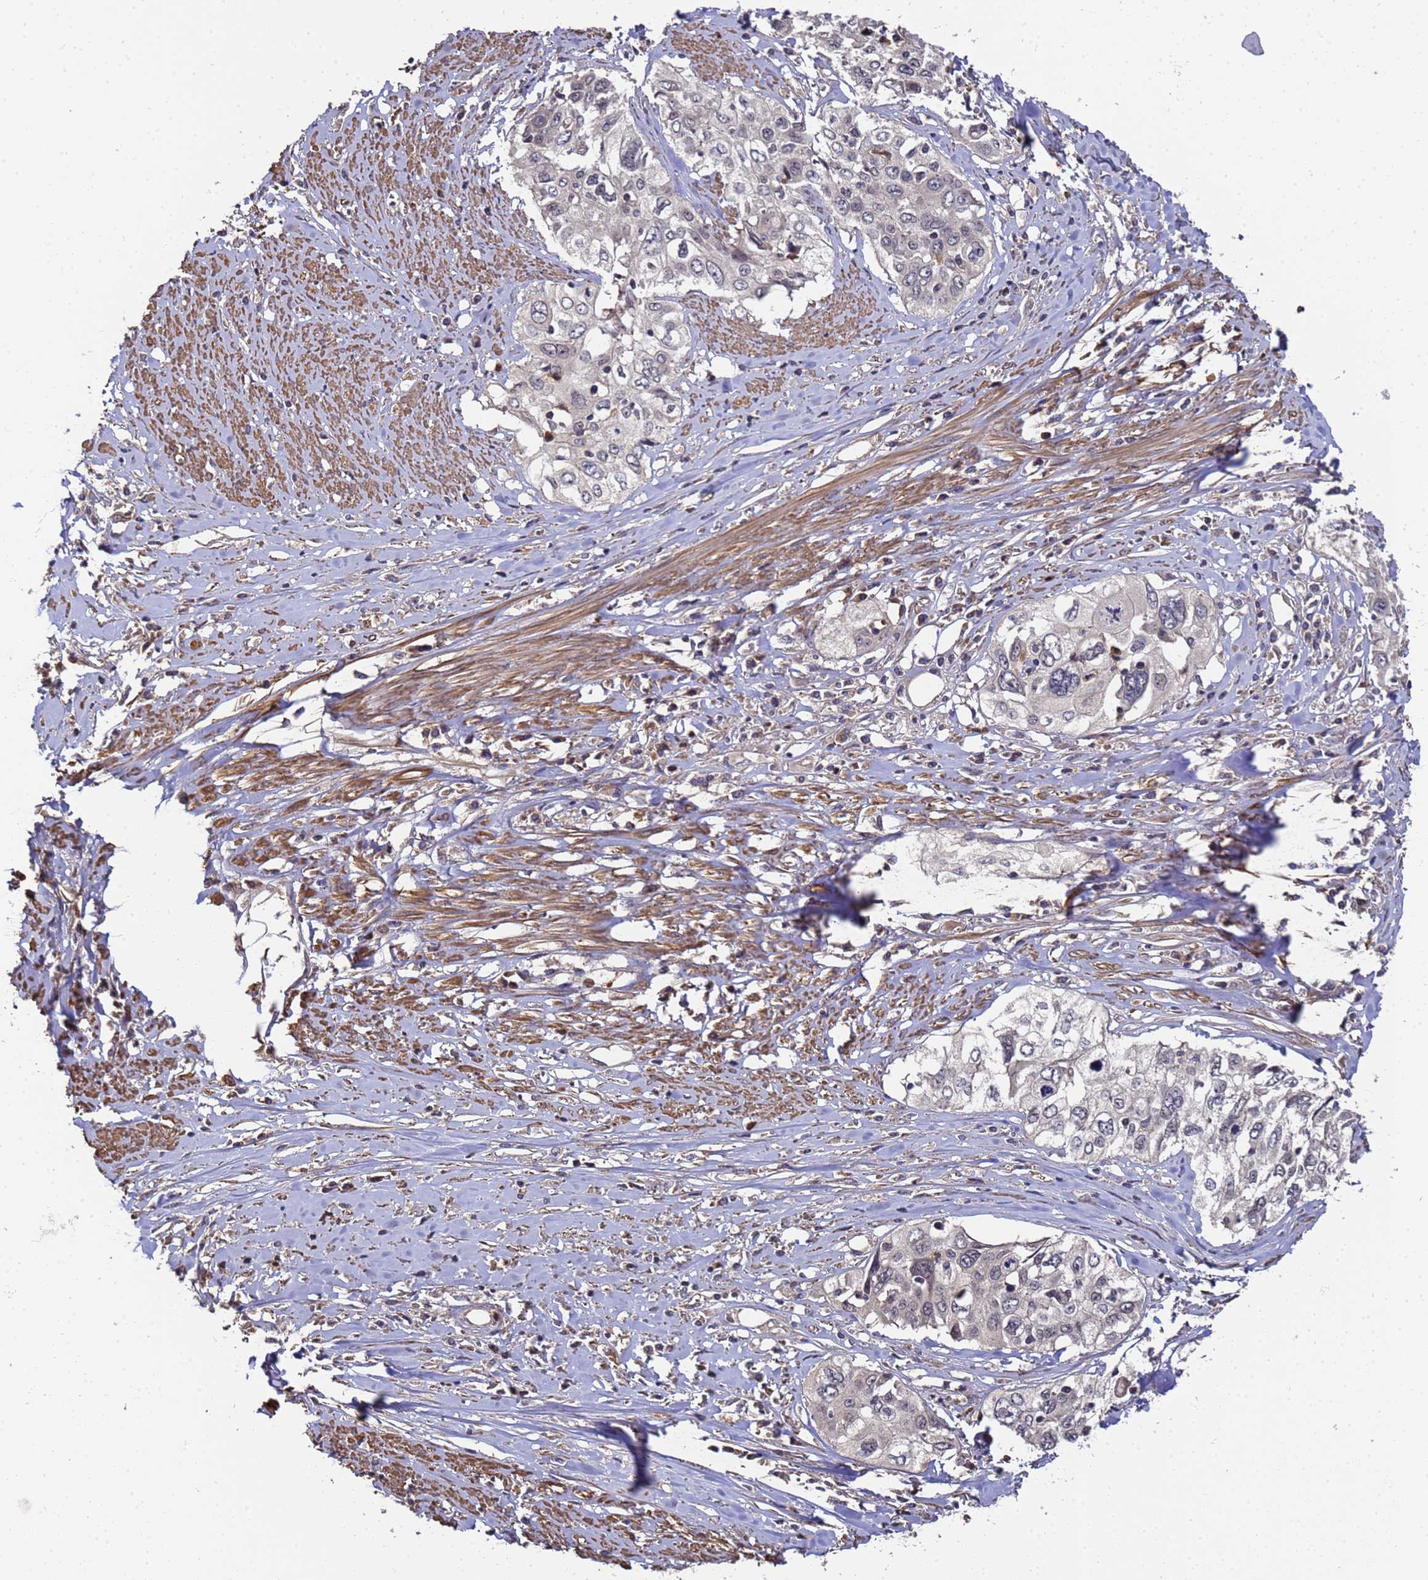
{"staining": {"intensity": "negative", "quantity": "none", "location": "none"}, "tissue": "cervical cancer", "cell_type": "Tumor cells", "image_type": "cancer", "snomed": [{"axis": "morphology", "description": "Squamous cell carcinoma, NOS"}, {"axis": "topography", "description": "Cervix"}], "caption": "A histopathology image of cervical cancer (squamous cell carcinoma) stained for a protein displays no brown staining in tumor cells. (DAB (3,3'-diaminobenzidine) IHC with hematoxylin counter stain).", "gene": "GSTCD", "patient": {"sex": "female", "age": 31}}